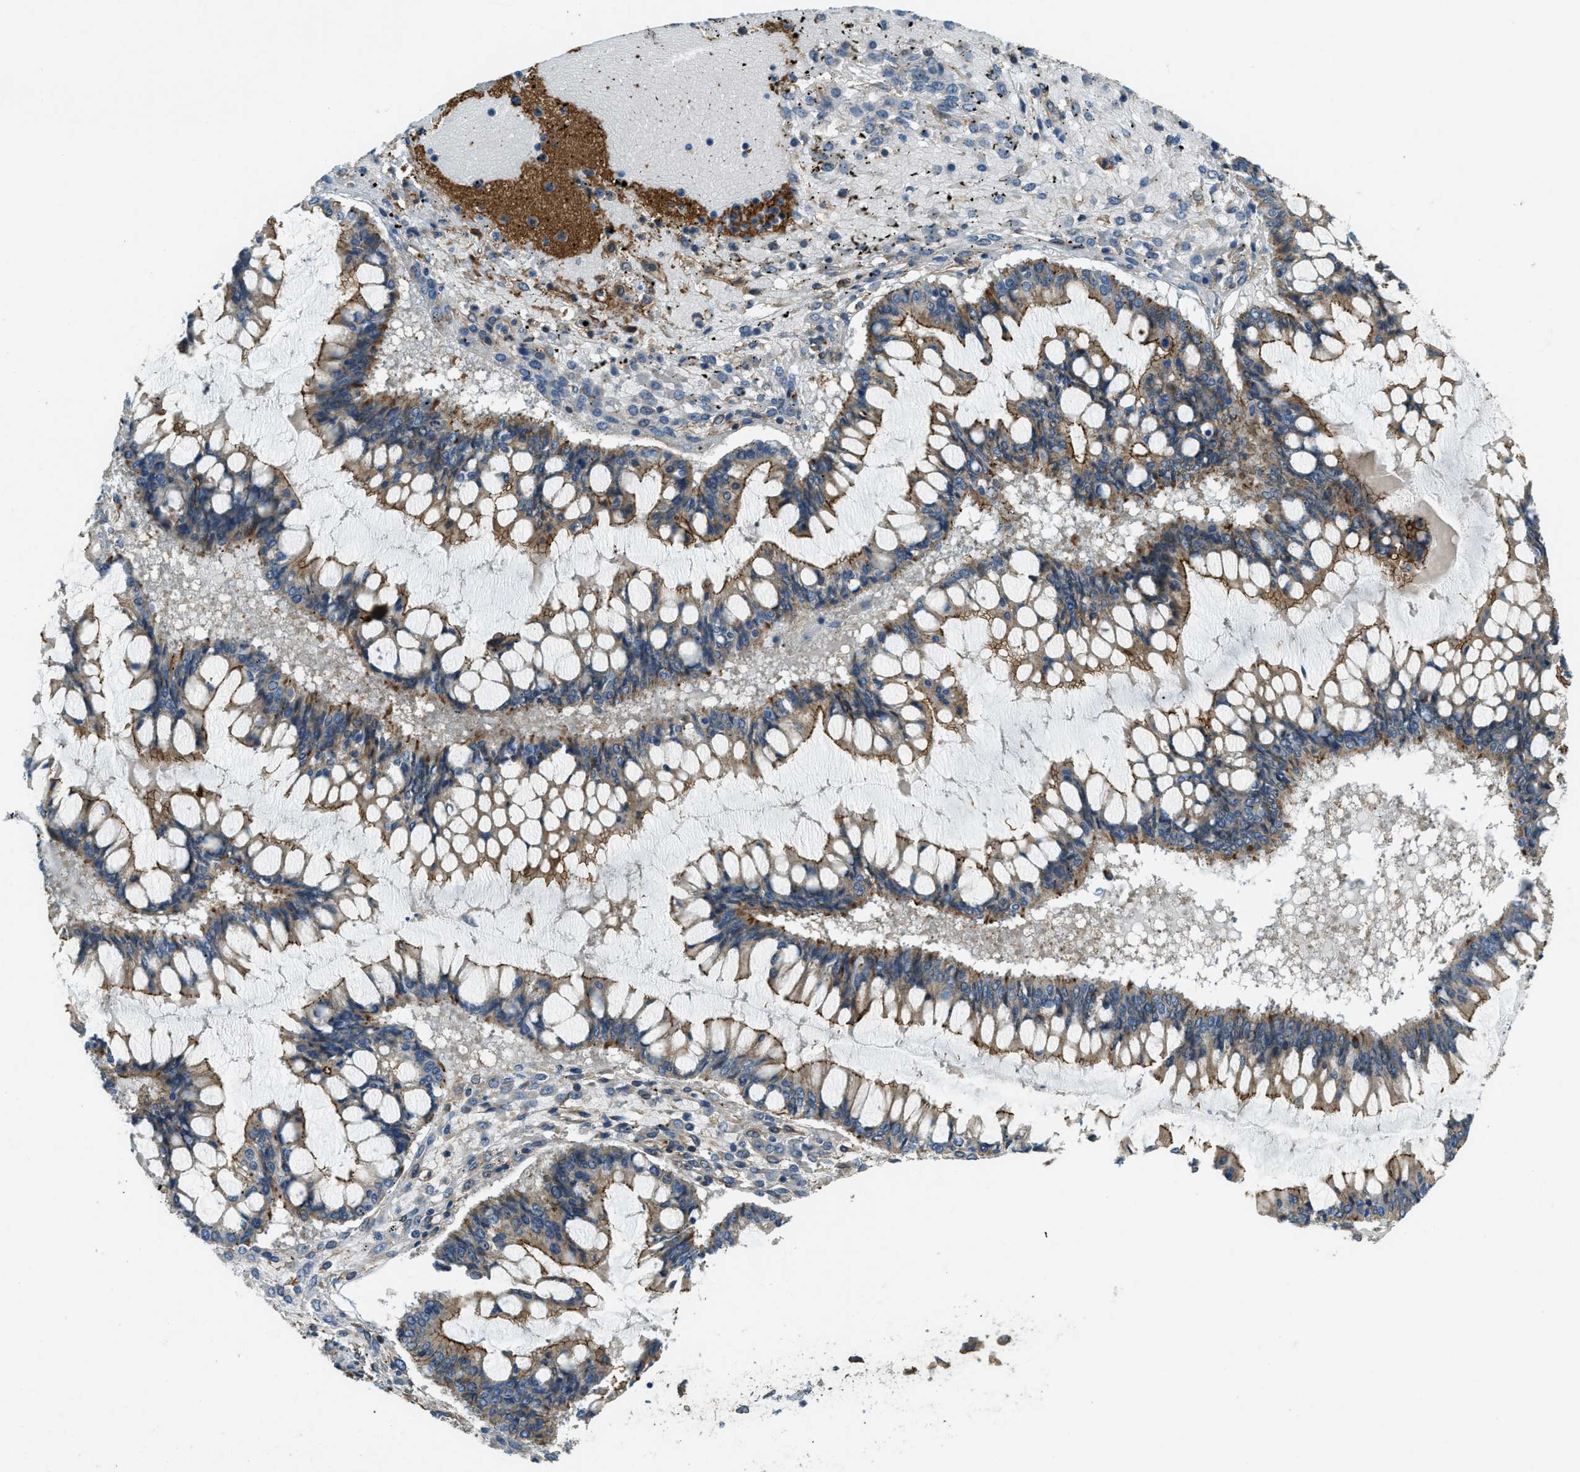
{"staining": {"intensity": "moderate", "quantity": ">75%", "location": "cytoplasmic/membranous"}, "tissue": "ovarian cancer", "cell_type": "Tumor cells", "image_type": "cancer", "snomed": [{"axis": "morphology", "description": "Cystadenocarcinoma, mucinous, NOS"}, {"axis": "topography", "description": "Ovary"}], "caption": "Protein analysis of ovarian mucinous cystadenocarcinoma tissue exhibits moderate cytoplasmic/membranous expression in about >75% of tumor cells.", "gene": "CGN", "patient": {"sex": "female", "age": 73}}